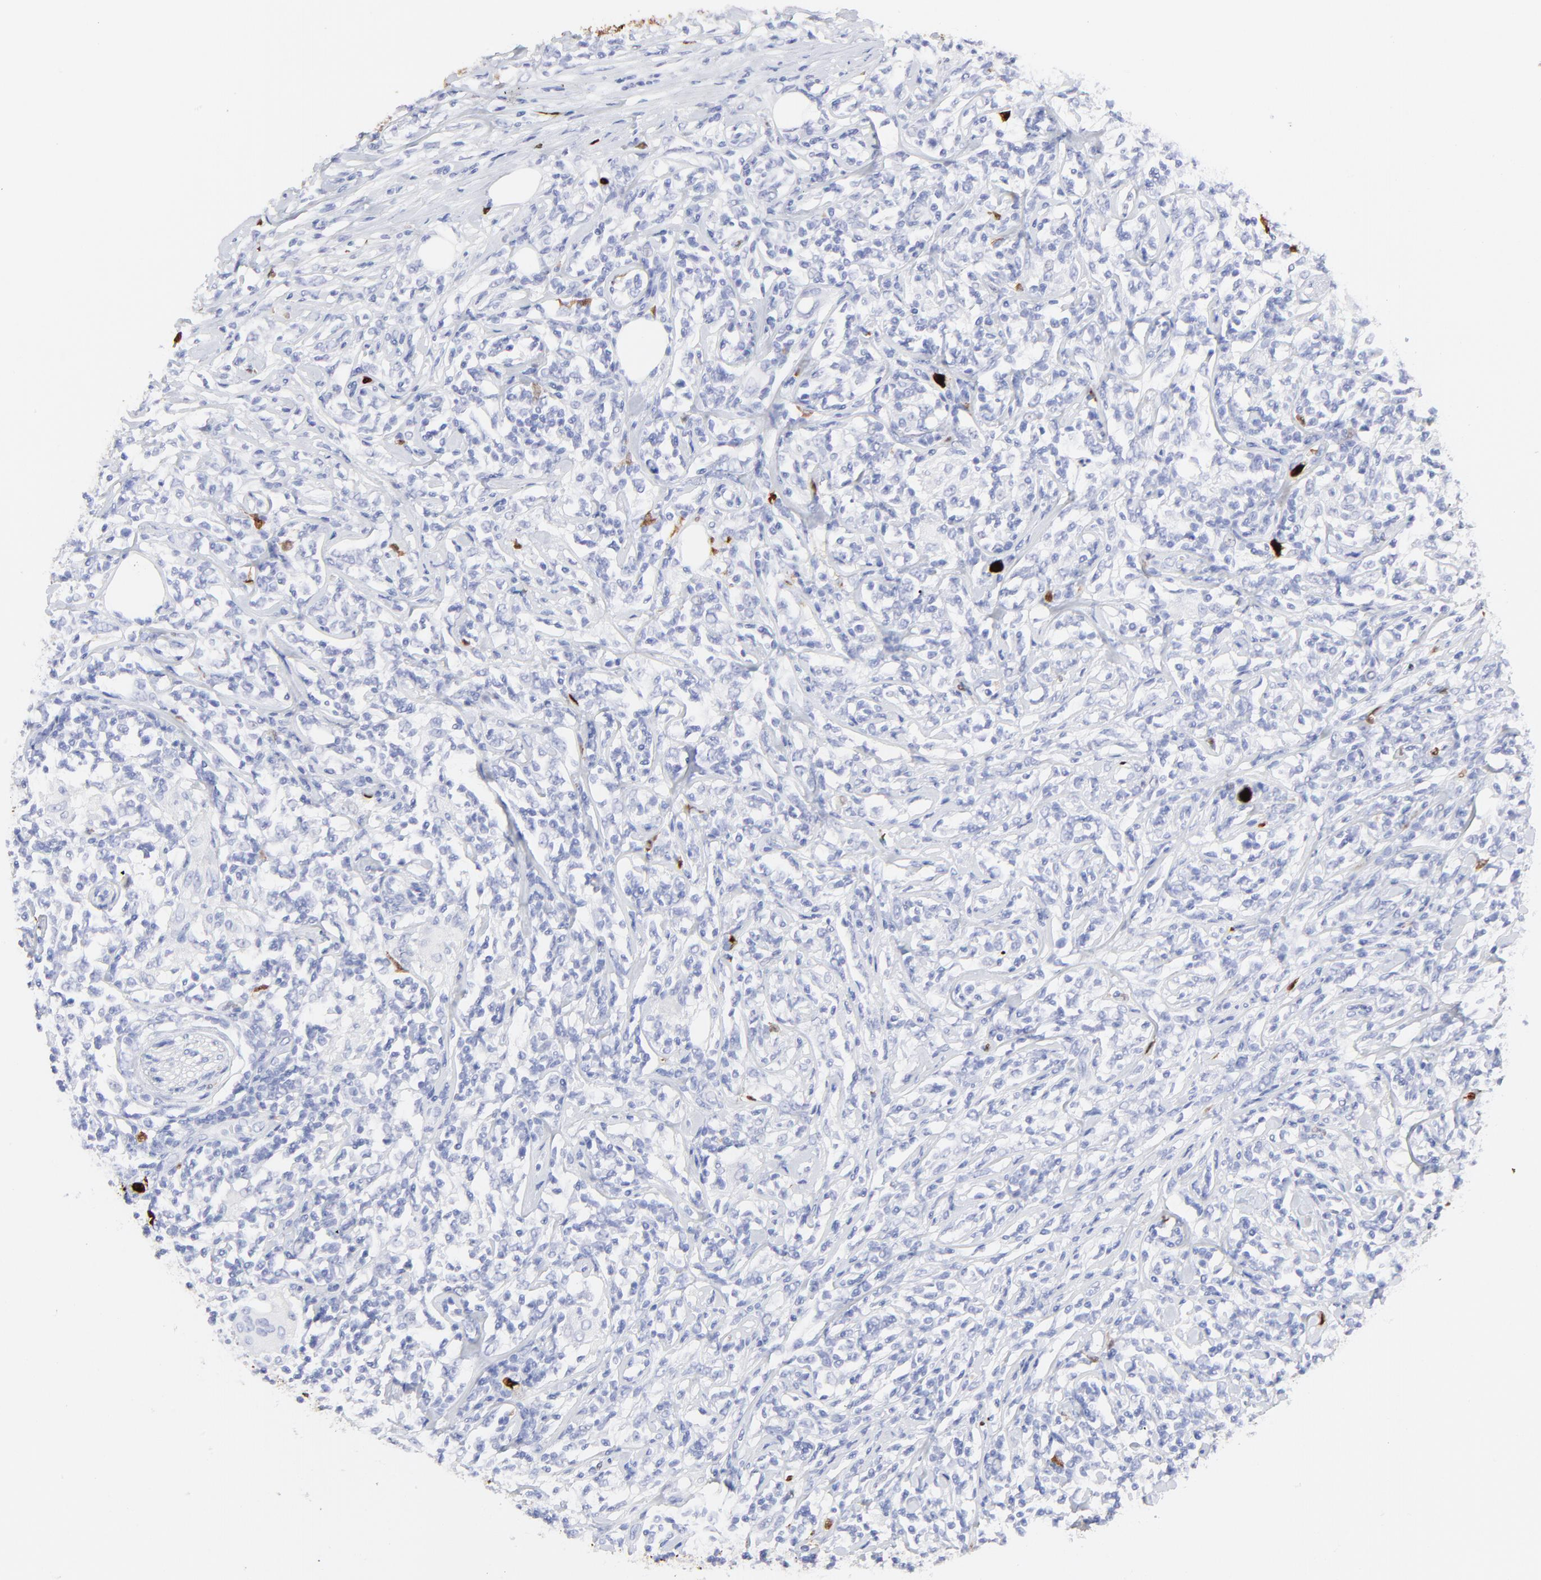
{"staining": {"intensity": "negative", "quantity": "none", "location": "none"}, "tissue": "lymphoma", "cell_type": "Tumor cells", "image_type": "cancer", "snomed": [{"axis": "morphology", "description": "Malignant lymphoma, non-Hodgkin's type, High grade"}, {"axis": "topography", "description": "Lymph node"}], "caption": "Immunohistochemical staining of lymphoma demonstrates no significant expression in tumor cells.", "gene": "S100A12", "patient": {"sex": "female", "age": 84}}